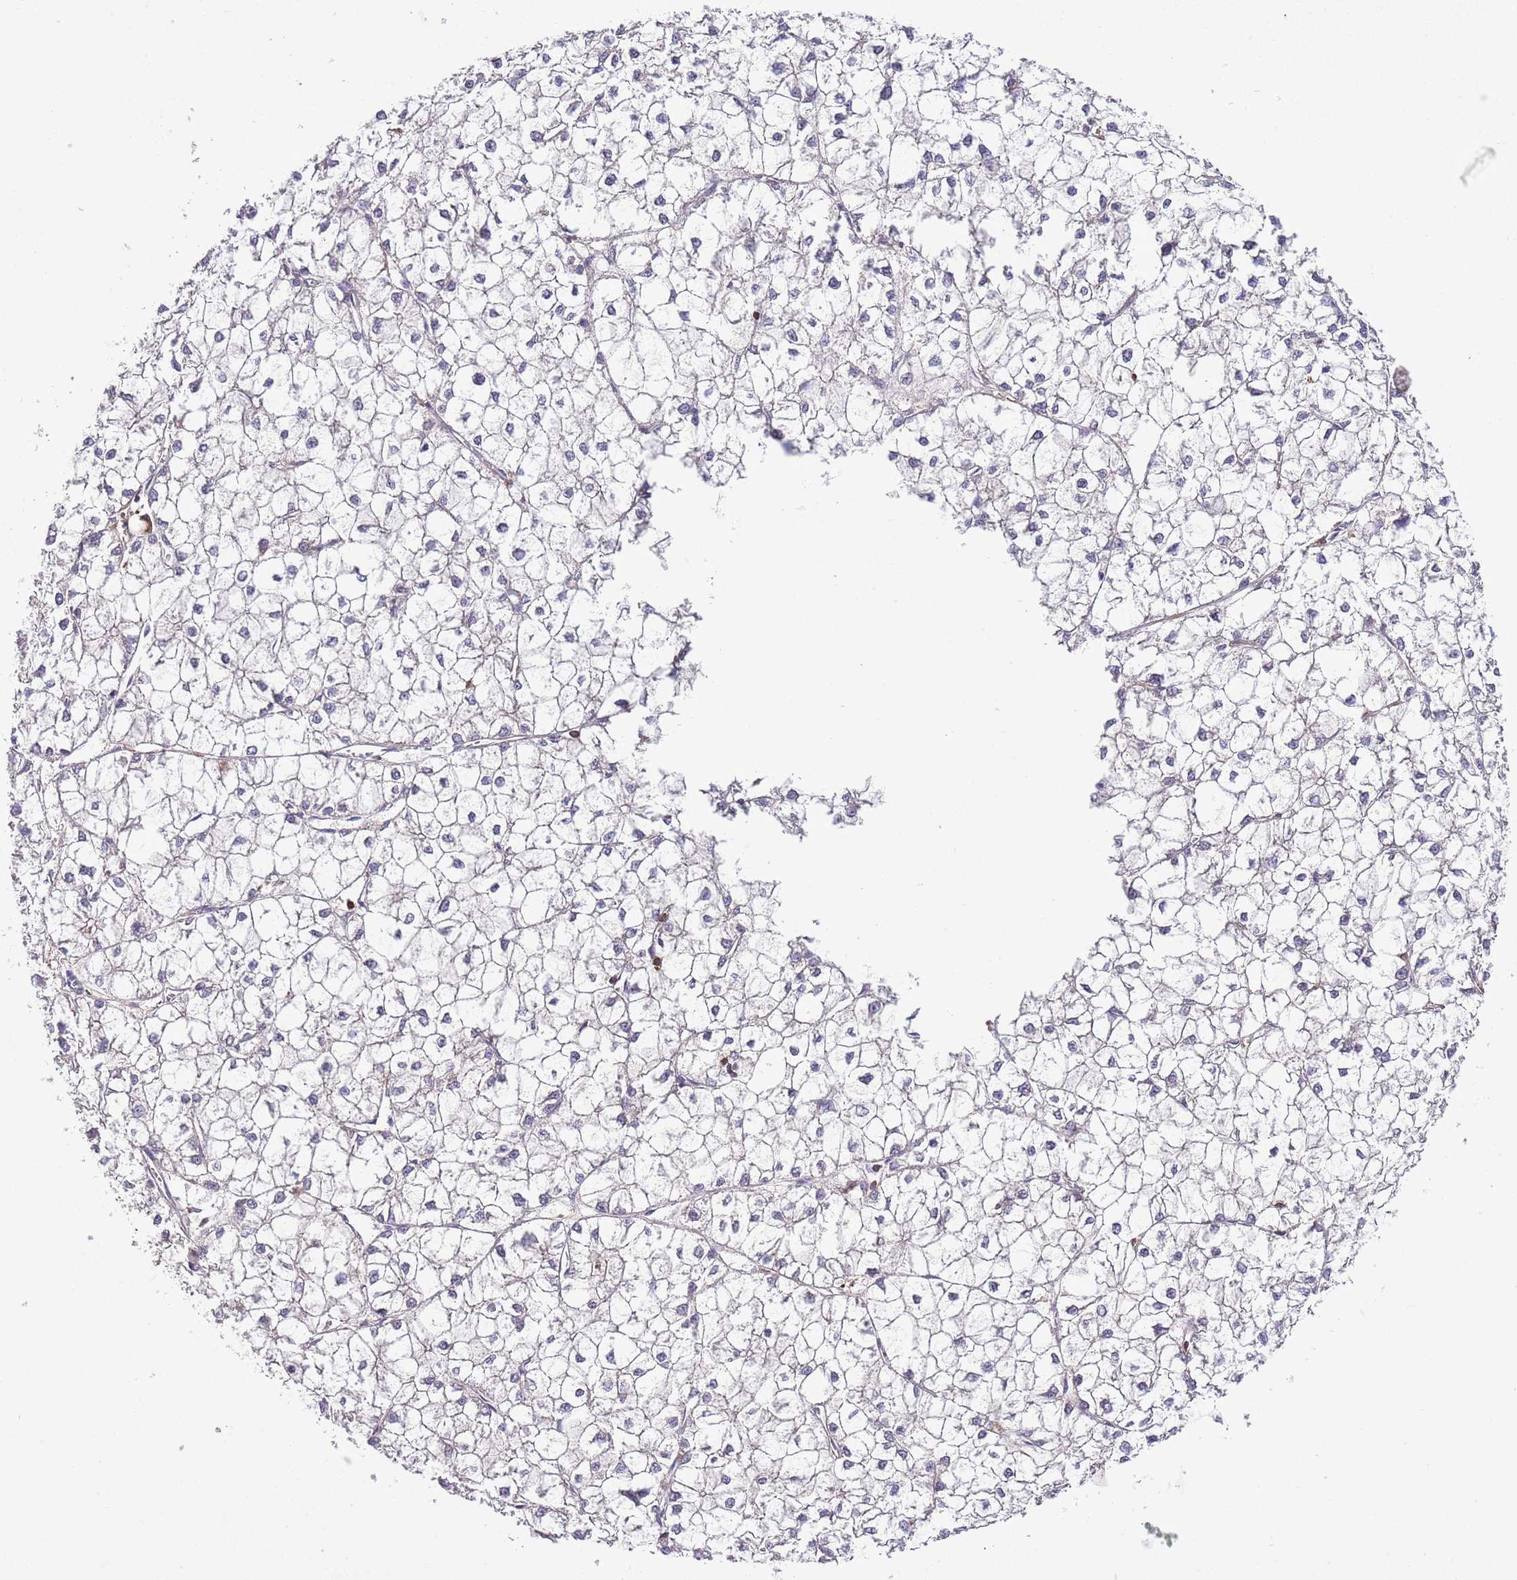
{"staining": {"intensity": "negative", "quantity": "none", "location": "none"}, "tissue": "liver cancer", "cell_type": "Tumor cells", "image_type": "cancer", "snomed": [{"axis": "morphology", "description": "Carcinoma, Hepatocellular, NOS"}, {"axis": "topography", "description": "Liver"}], "caption": "Protein analysis of liver cancer (hepatocellular carcinoma) displays no significant staining in tumor cells.", "gene": "EFHD1", "patient": {"sex": "female", "age": 43}}